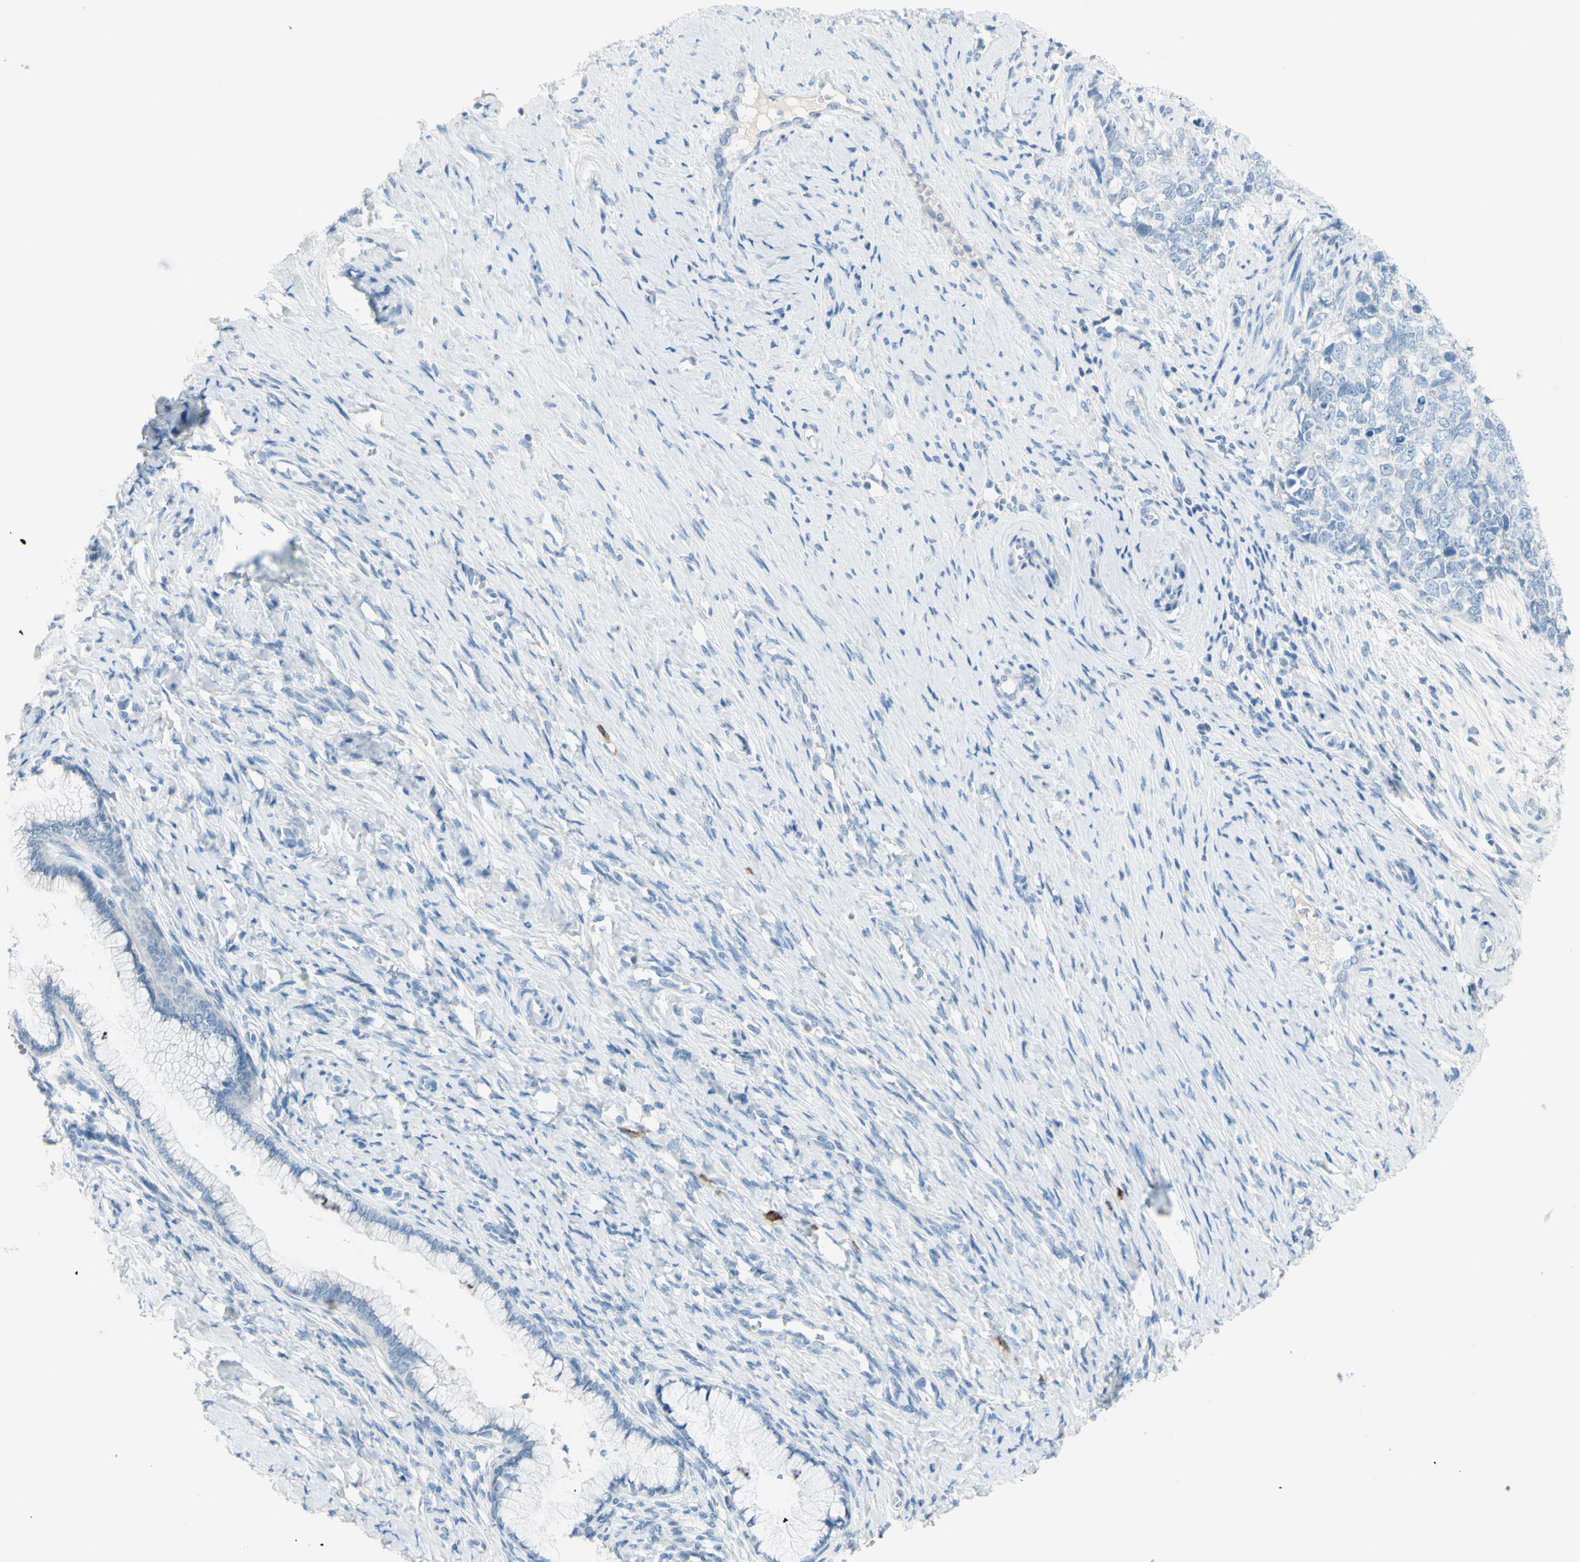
{"staining": {"intensity": "negative", "quantity": "none", "location": "none"}, "tissue": "cervical cancer", "cell_type": "Tumor cells", "image_type": "cancer", "snomed": [{"axis": "morphology", "description": "Squamous cell carcinoma, NOS"}, {"axis": "topography", "description": "Cervix"}], "caption": "The micrograph demonstrates no significant positivity in tumor cells of squamous cell carcinoma (cervical). The staining was performed using DAB (3,3'-diaminobenzidine) to visualize the protein expression in brown, while the nuclei were stained in blue with hematoxylin (Magnification: 20x).", "gene": "DCT", "patient": {"sex": "female", "age": 63}}